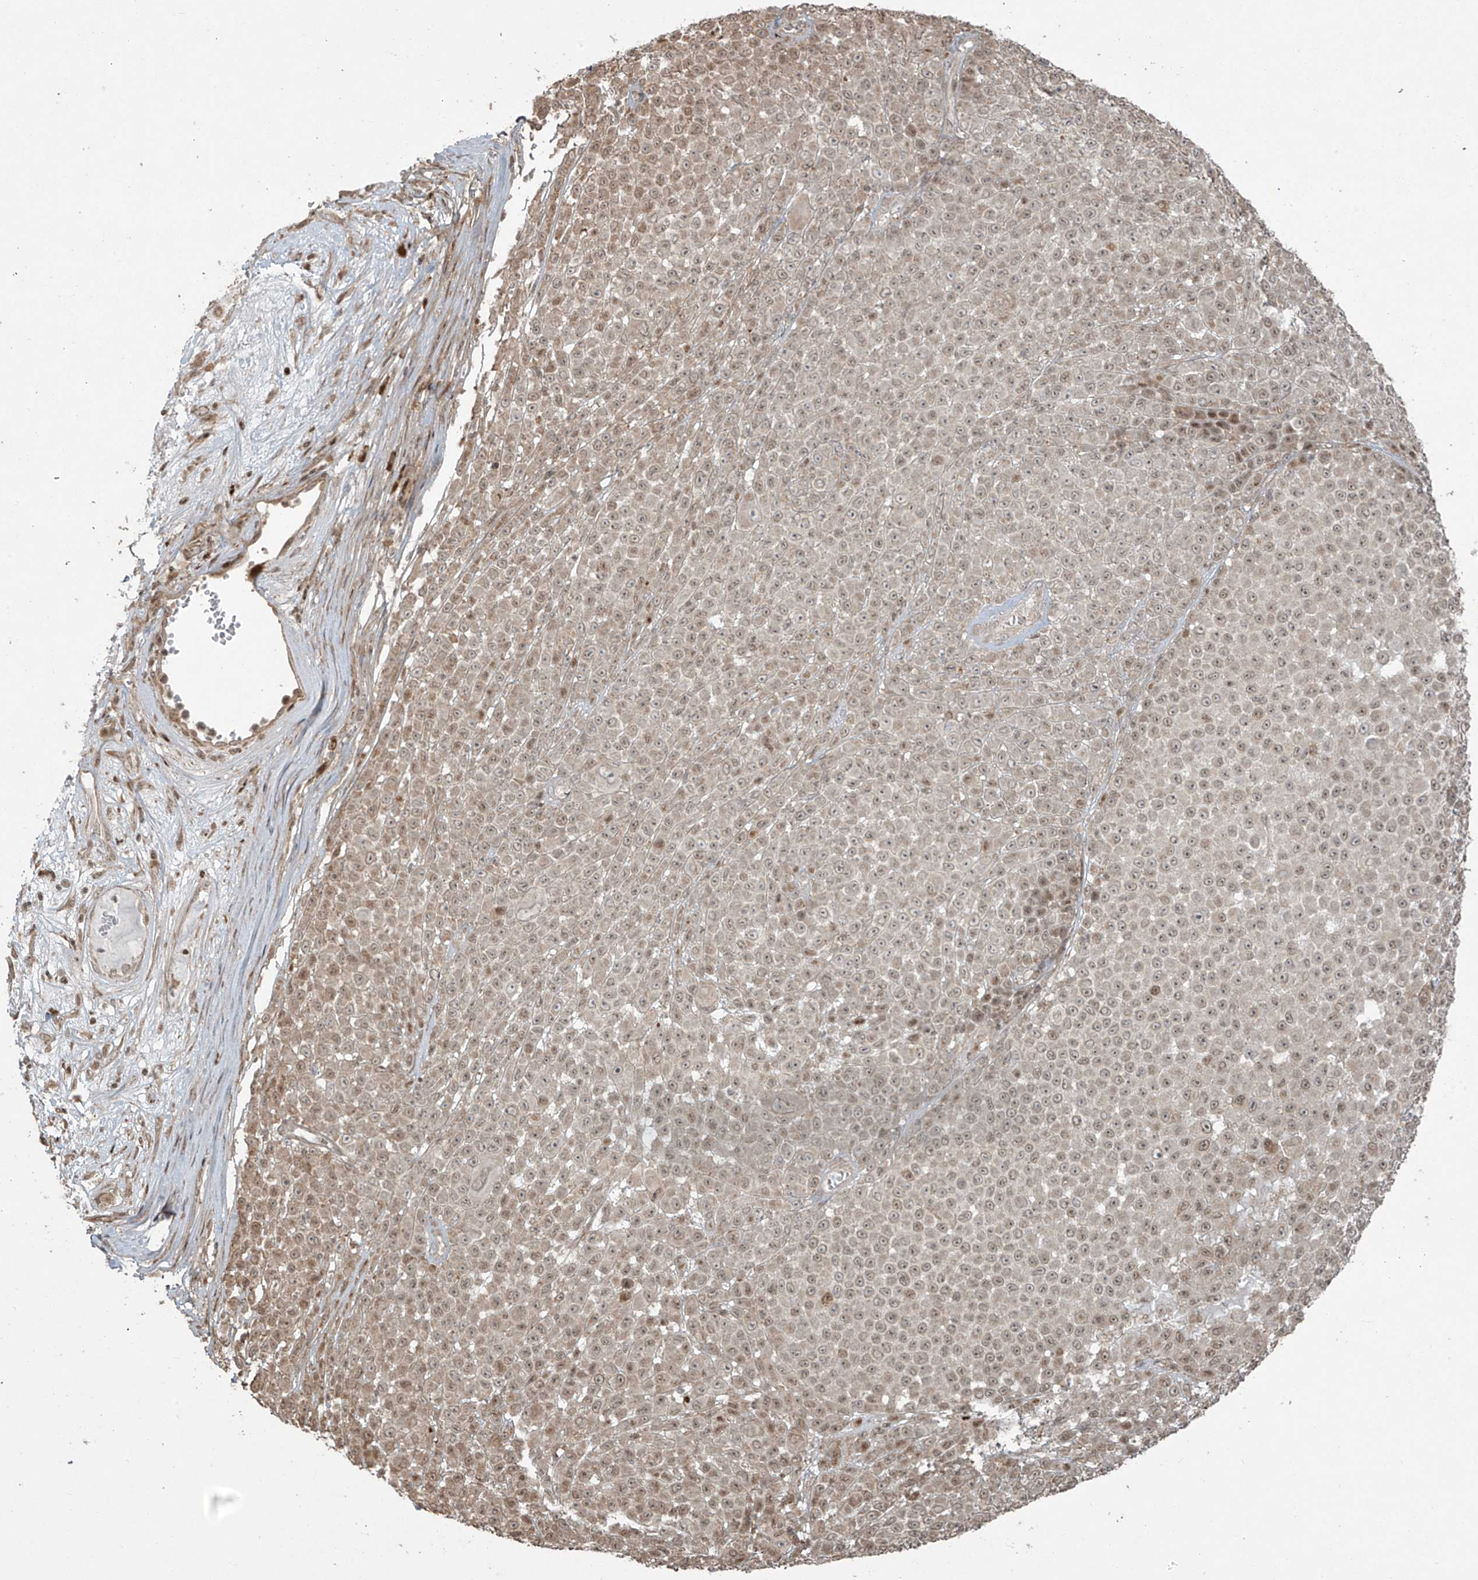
{"staining": {"intensity": "weak", "quantity": "25%-75%", "location": "nuclear"}, "tissue": "melanoma", "cell_type": "Tumor cells", "image_type": "cancer", "snomed": [{"axis": "morphology", "description": "Malignant melanoma, NOS"}, {"axis": "topography", "description": "Skin"}], "caption": "Immunohistochemistry (IHC) micrograph of melanoma stained for a protein (brown), which exhibits low levels of weak nuclear staining in about 25%-75% of tumor cells.", "gene": "TTC22", "patient": {"sex": "female", "age": 94}}